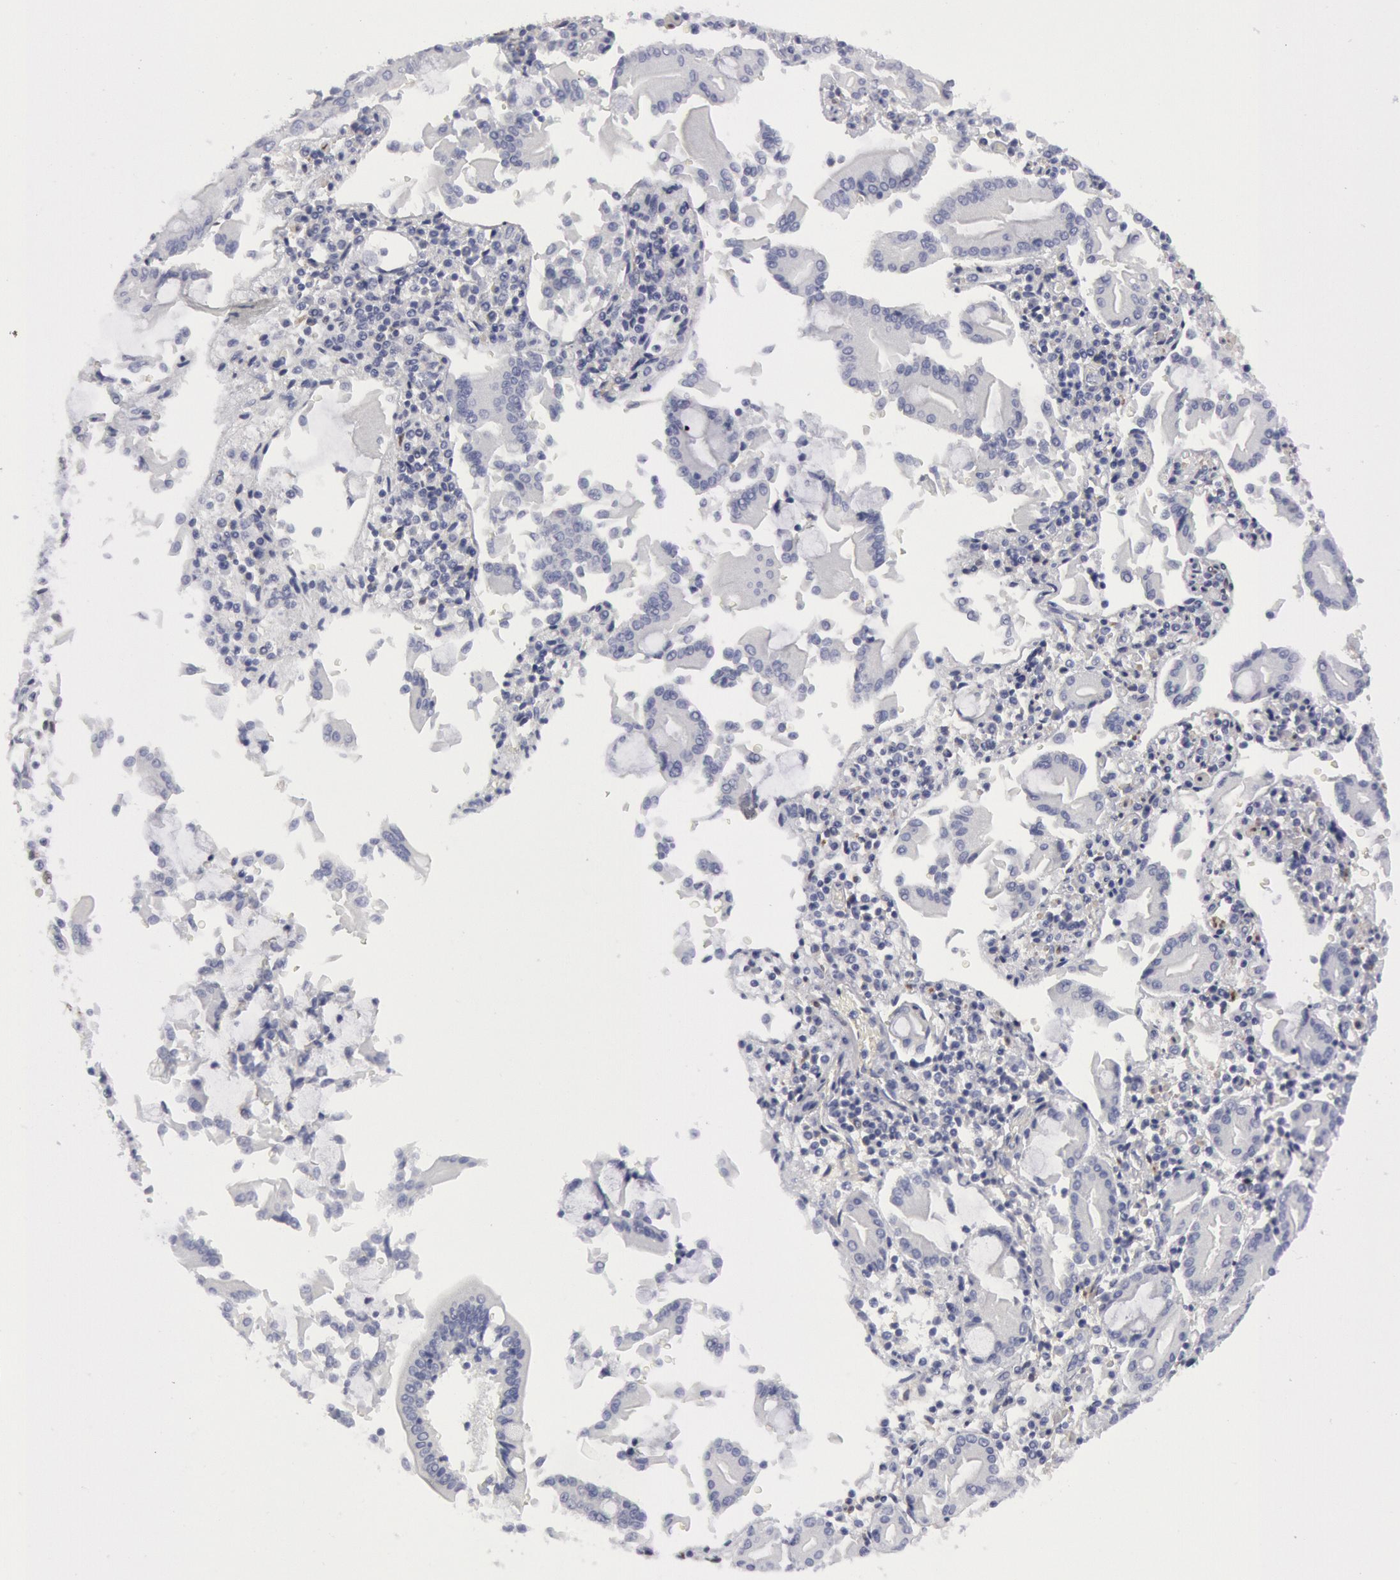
{"staining": {"intensity": "negative", "quantity": "none", "location": "none"}, "tissue": "pancreatic cancer", "cell_type": "Tumor cells", "image_type": "cancer", "snomed": [{"axis": "morphology", "description": "Adenocarcinoma, NOS"}, {"axis": "topography", "description": "Pancreas"}], "caption": "This is an IHC histopathology image of pancreatic cancer. There is no positivity in tumor cells.", "gene": "FHL1", "patient": {"sex": "female", "age": 57}}